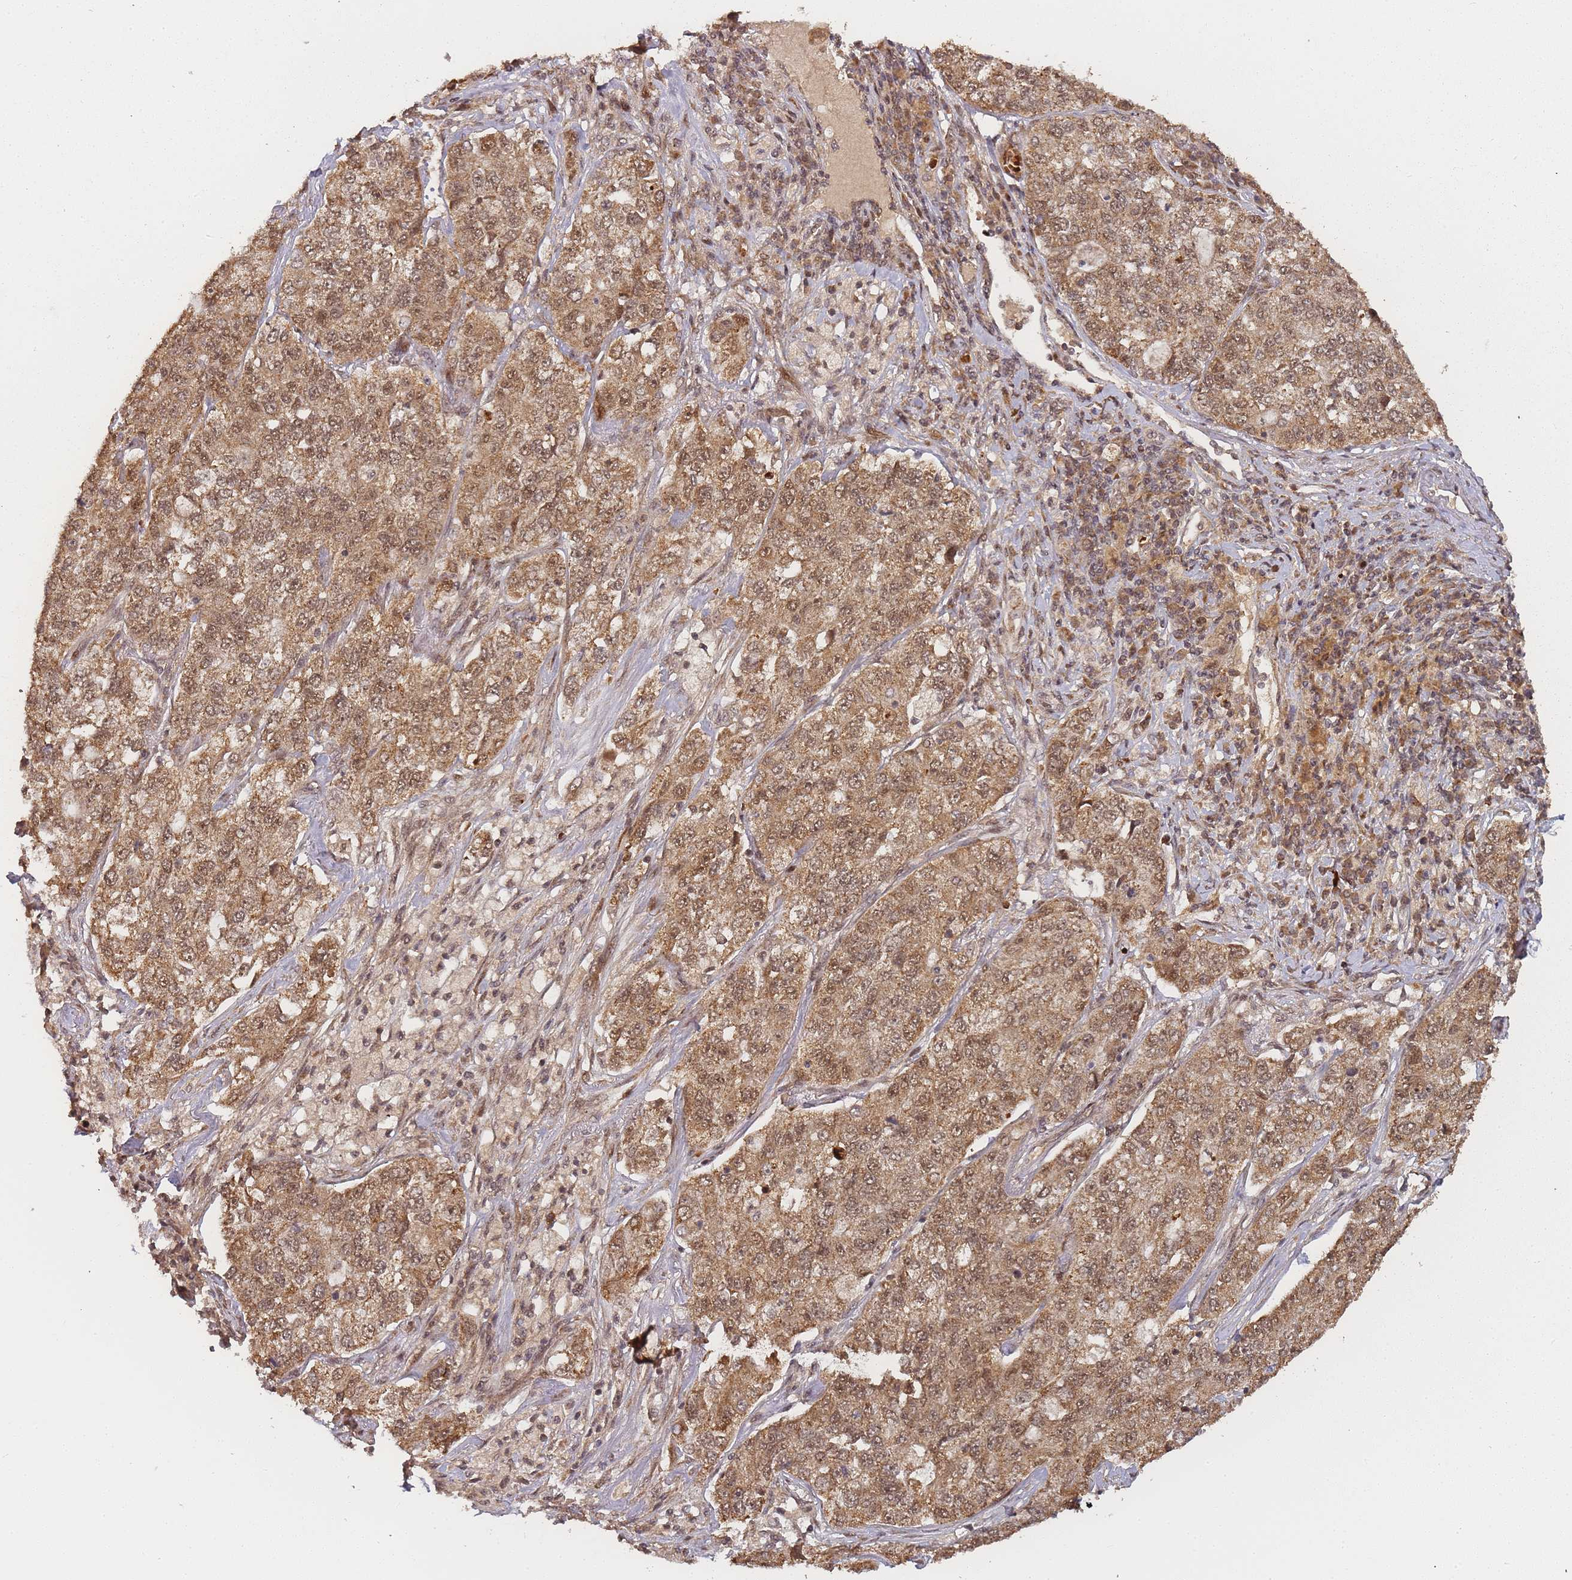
{"staining": {"intensity": "moderate", "quantity": ">75%", "location": "cytoplasmic/membranous,nuclear"}, "tissue": "lung cancer", "cell_type": "Tumor cells", "image_type": "cancer", "snomed": [{"axis": "morphology", "description": "Adenocarcinoma, NOS"}, {"axis": "topography", "description": "Lung"}], "caption": "Lung adenocarcinoma stained for a protein displays moderate cytoplasmic/membranous and nuclear positivity in tumor cells.", "gene": "ZNF497", "patient": {"sex": "male", "age": 49}}